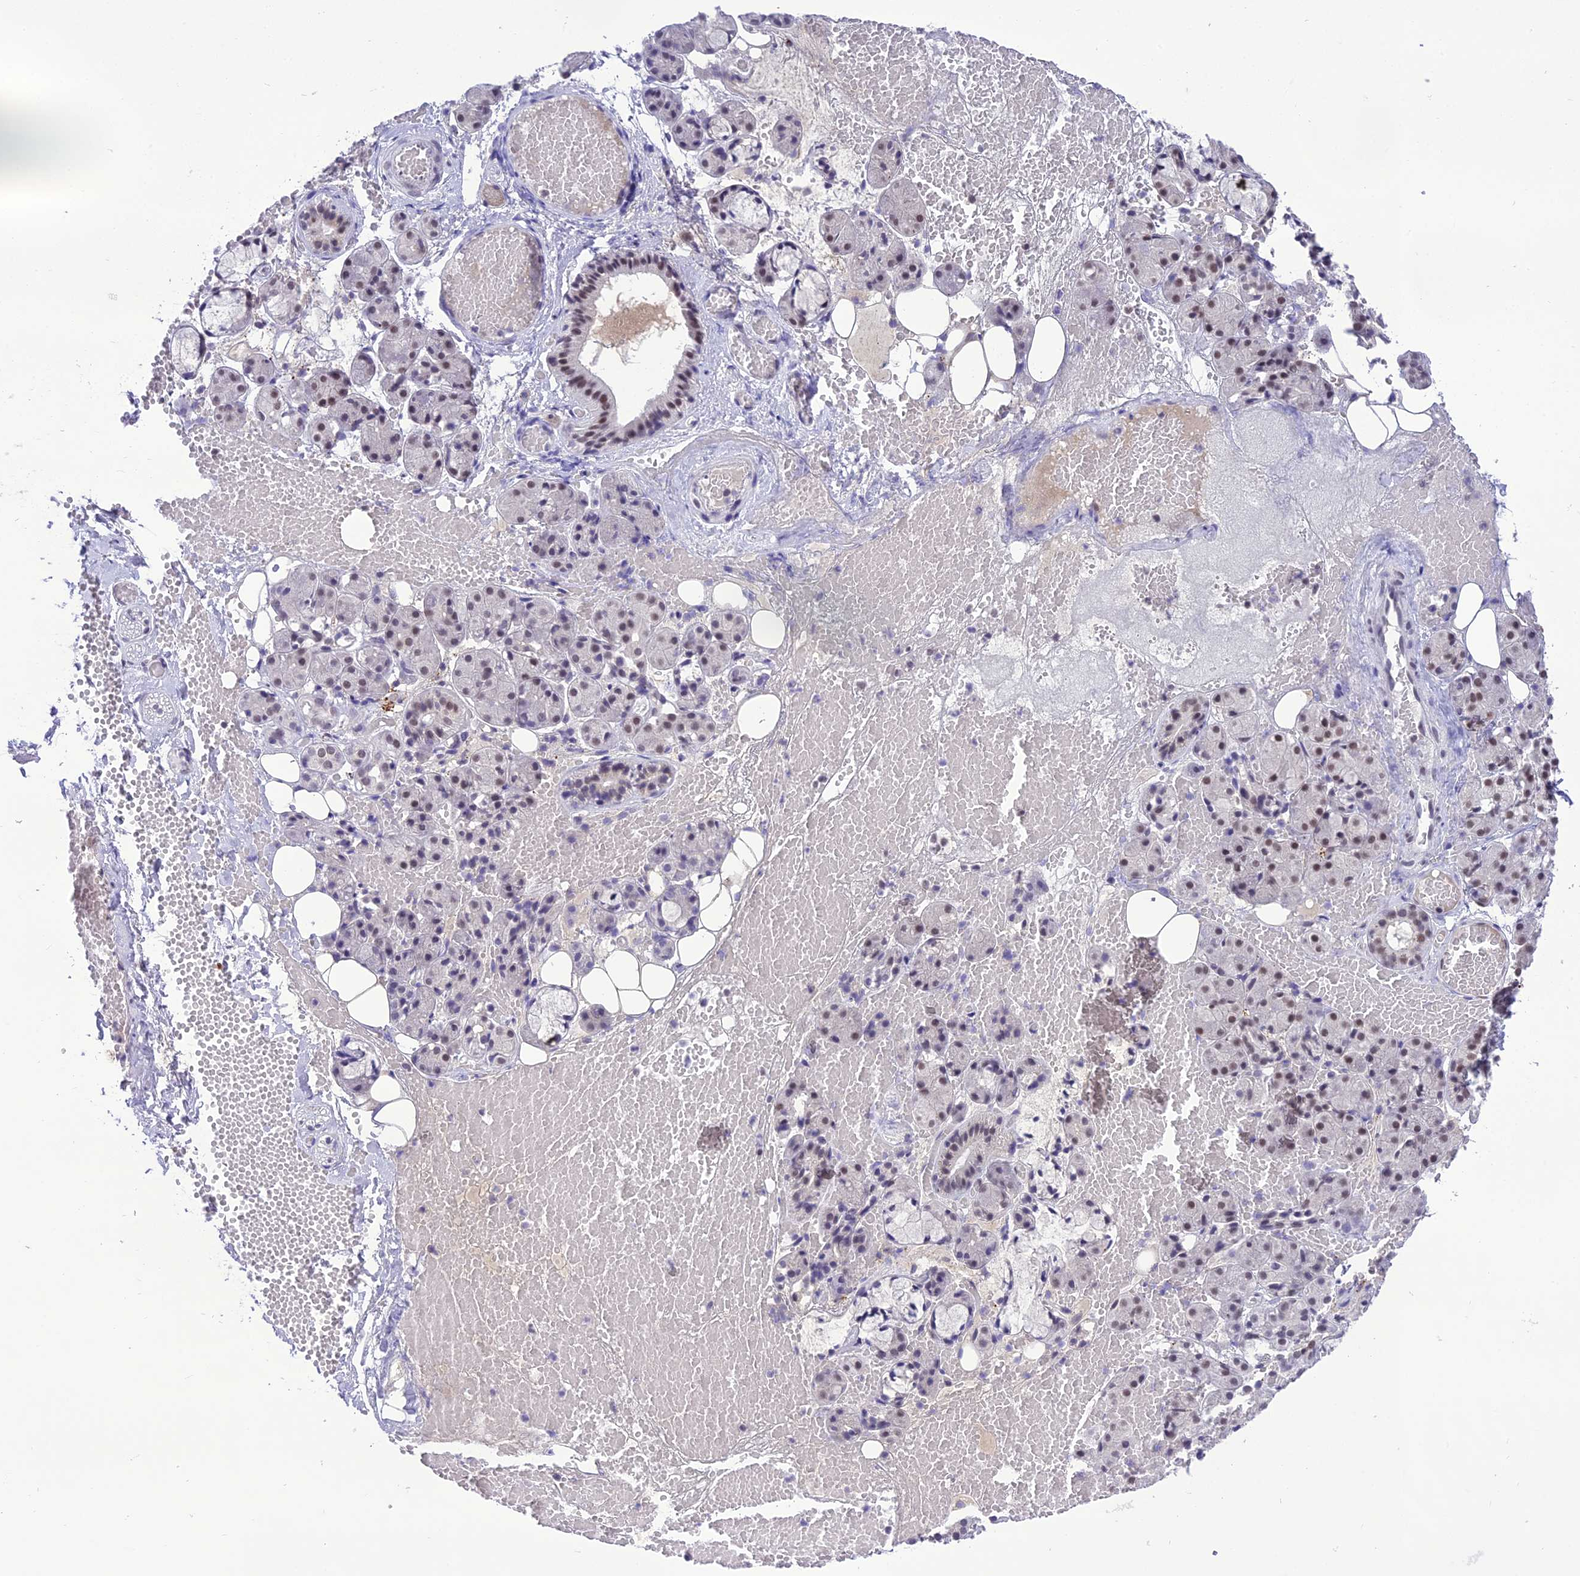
{"staining": {"intensity": "moderate", "quantity": "25%-75%", "location": "nuclear"}, "tissue": "salivary gland", "cell_type": "Glandular cells", "image_type": "normal", "snomed": [{"axis": "morphology", "description": "Normal tissue, NOS"}, {"axis": "topography", "description": "Salivary gland"}], "caption": "Benign salivary gland was stained to show a protein in brown. There is medium levels of moderate nuclear expression in approximately 25%-75% of glandular cells. Using DAB (brown) and hematoxylin (blue) stains, captured at high magnification using brightfield microscopy.", "gene": "SH3RF3", "patient": {"sex": "male", "age": 63}}